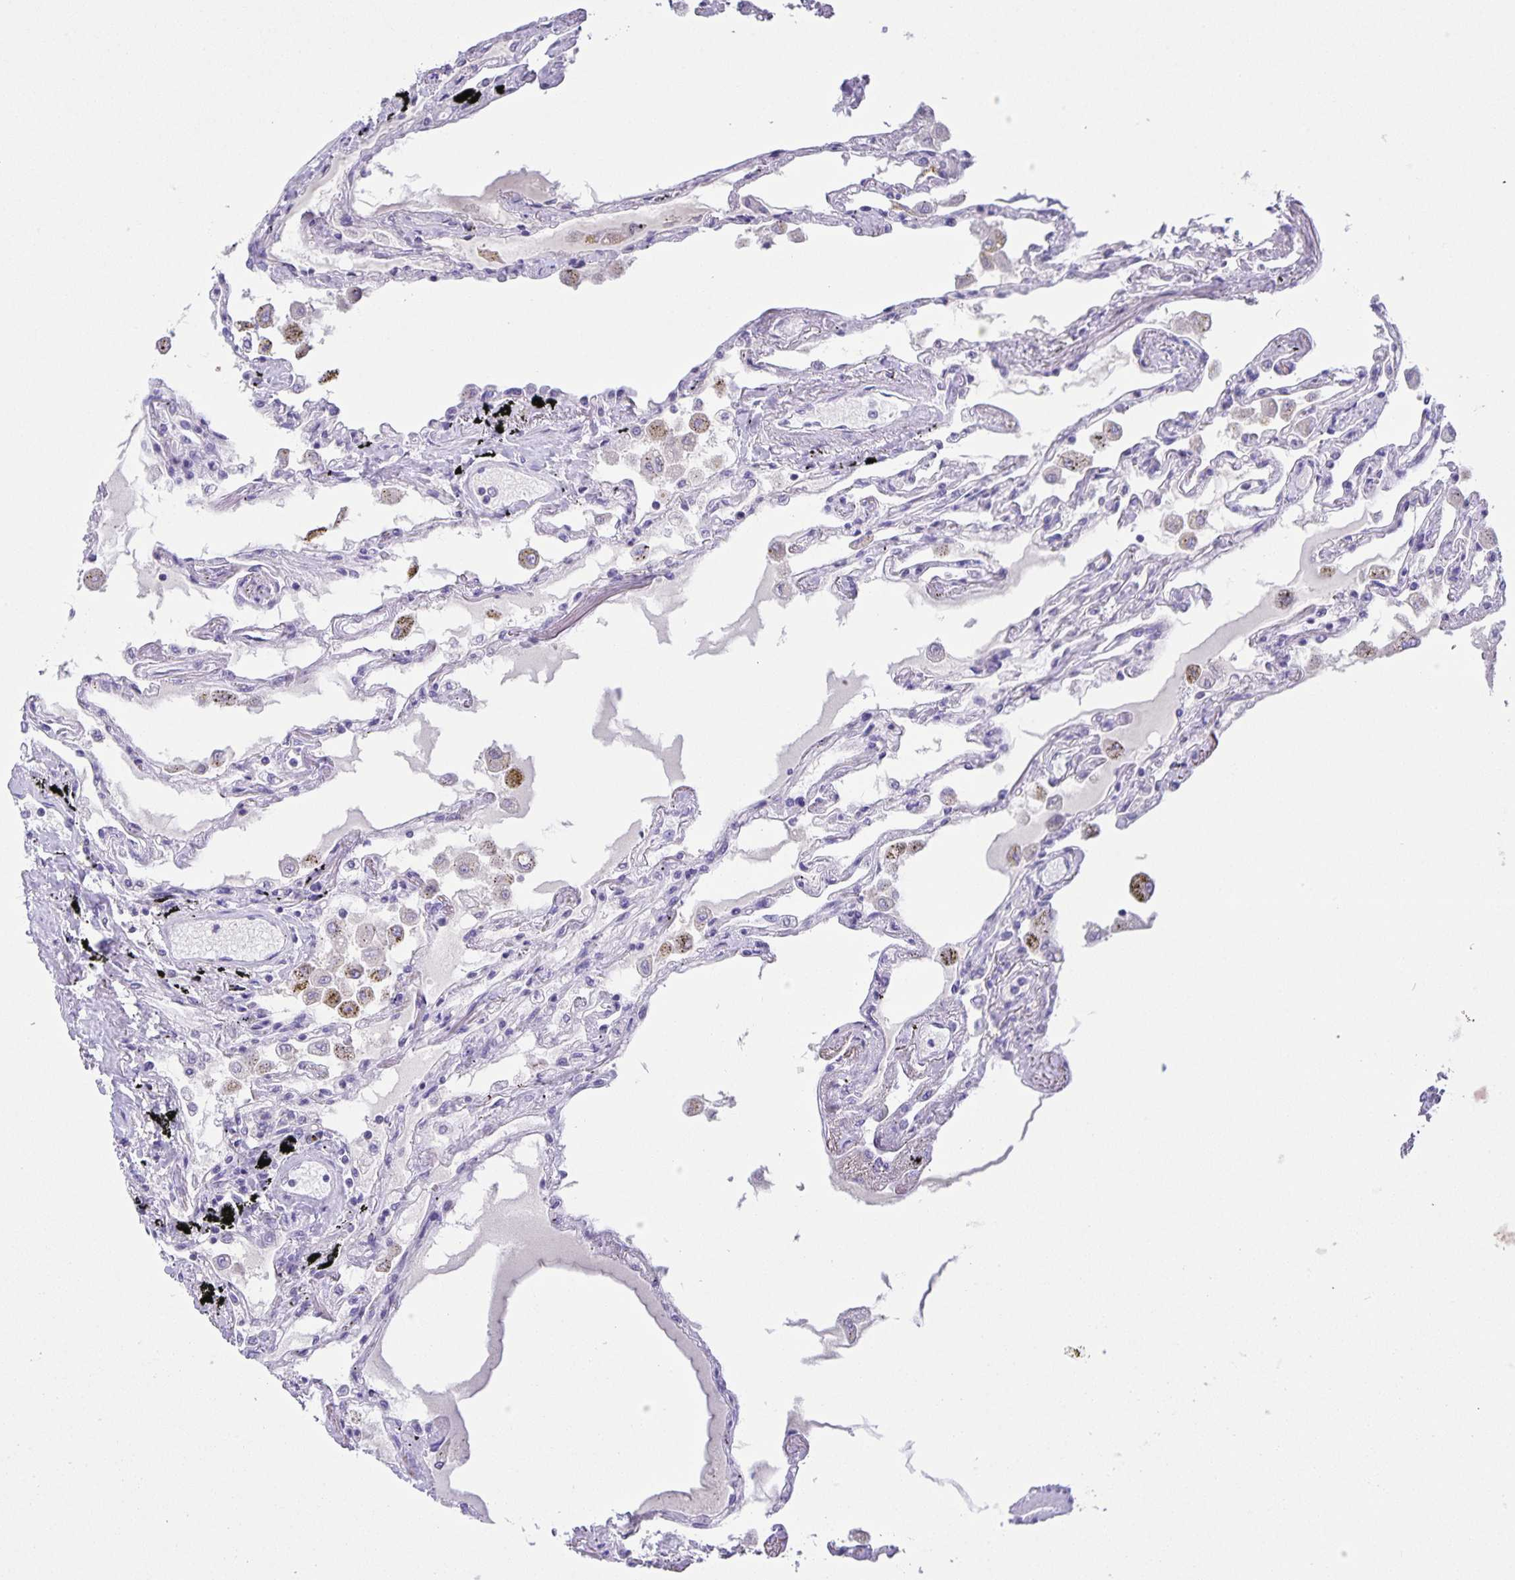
{"staining": {"intensity": "negative", "quantity": "none", "location": "none"}, "tissue": "lung", "cell_type": "Alveolar cells", "image_type": "normal", "snomed": [{"axis": "morphology", "description": "Normal tissue, NOS"}, {"axis": "morphology", "description": "Adenocarcinoma, NOS"}, {"axis": "topography", "description": "Cartilage tissue"}, {"axis": "topography", "description": "Lung"}], "caption": "An immunohistochemistry image of normal lung is shown. There is no staining in alveolar cells of lung. (Brightfield microscopy of DAB IHC at high magnification).", "gene": "UBQLN3", "patient": {"sex": "female", "age": 67}}